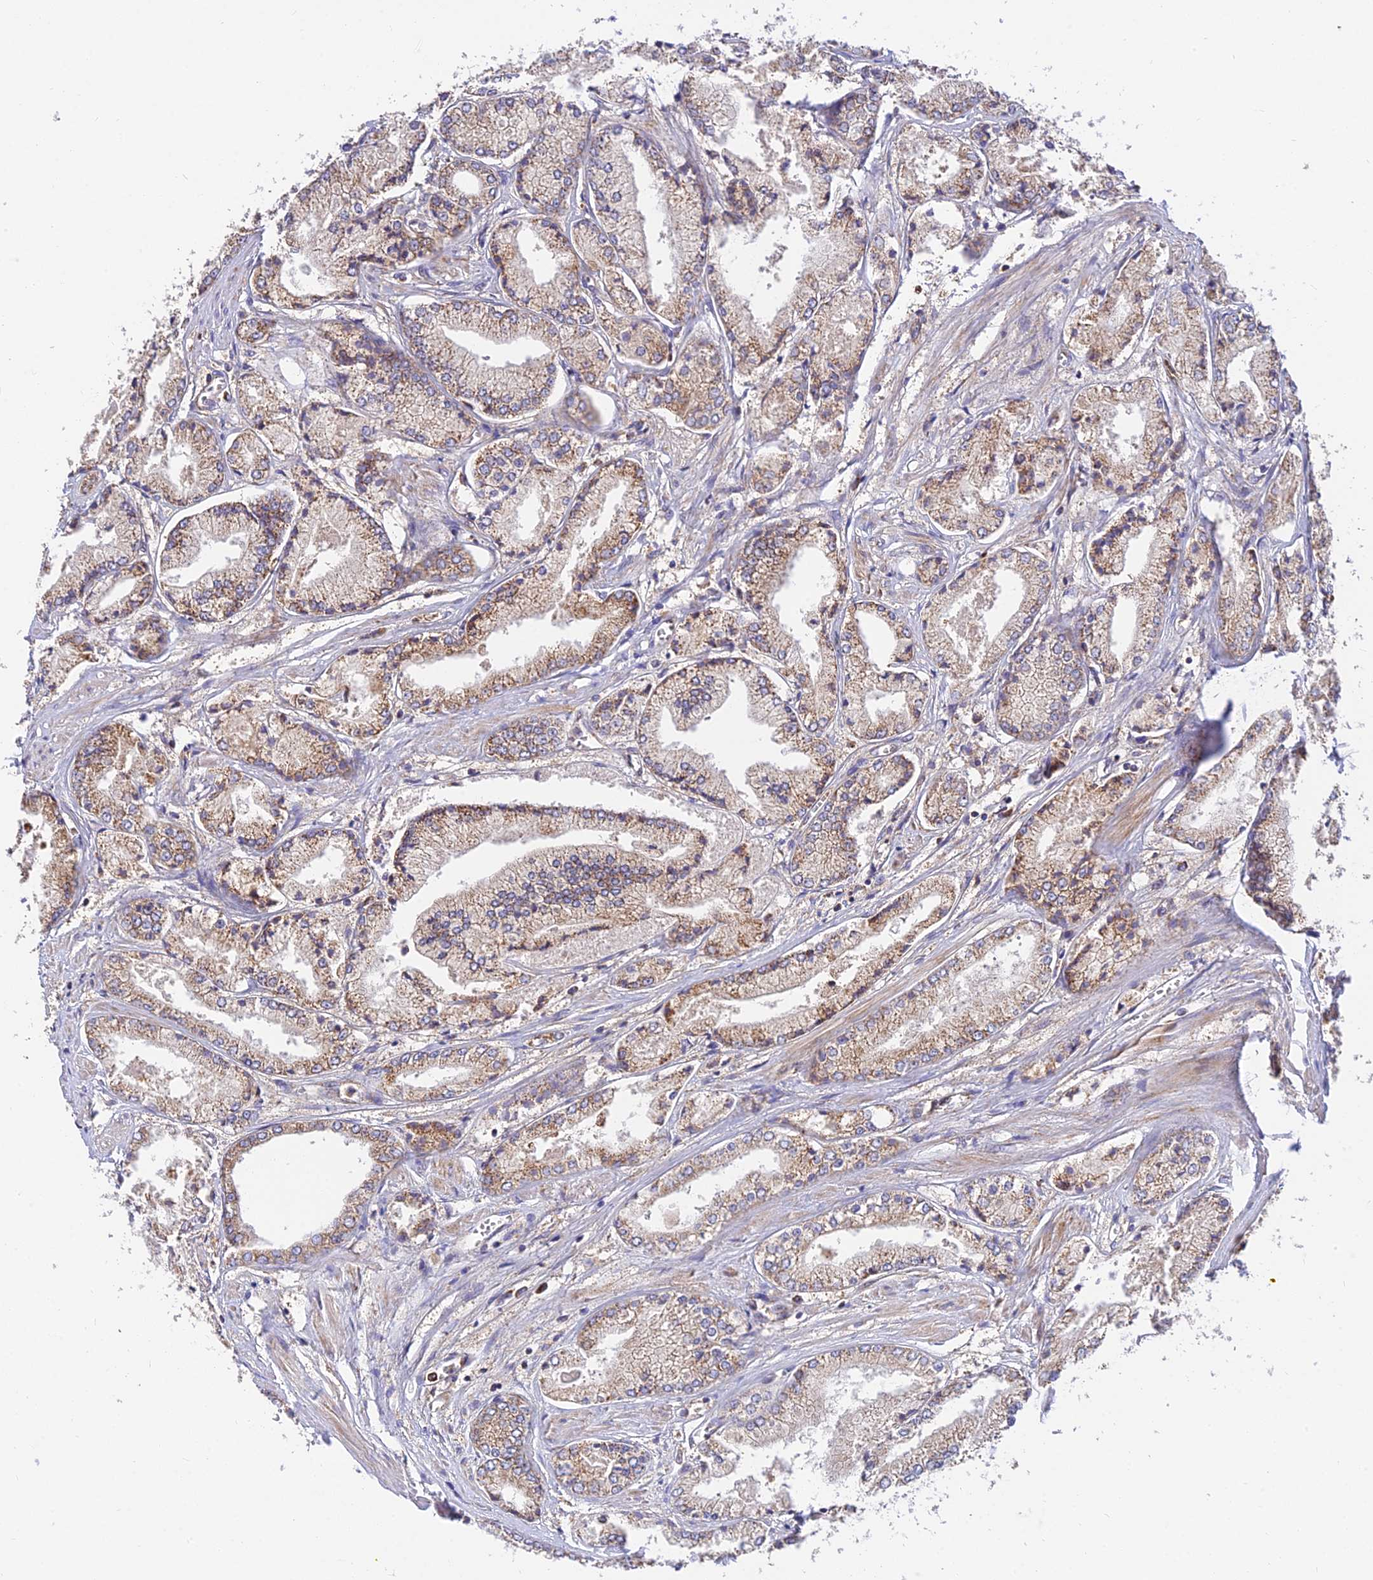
{"staining": {"intensity": "moderate", "quantity": "25%-75%", "location": "cytoplasmic/membranous"}, "tissue": "prostate cancer", "cell_type": "Tumor cells", "image_type": "cancer", "snomed": [{"axis": "morphology", "description": "Adenocarcinoma, Low grade"}, {"axis": "topography", "description": "Prostate"}], "caption": "Immunohistochemical staining of human prostate cancer (low-grade adenocarcinoma) shows medium levels of moderate cytoplasmic/membranous protein positivity in approximately 25%-75% of tumor cells.", "gene": "PODNL1", "patient": {"sex": "male", "age": 60}}